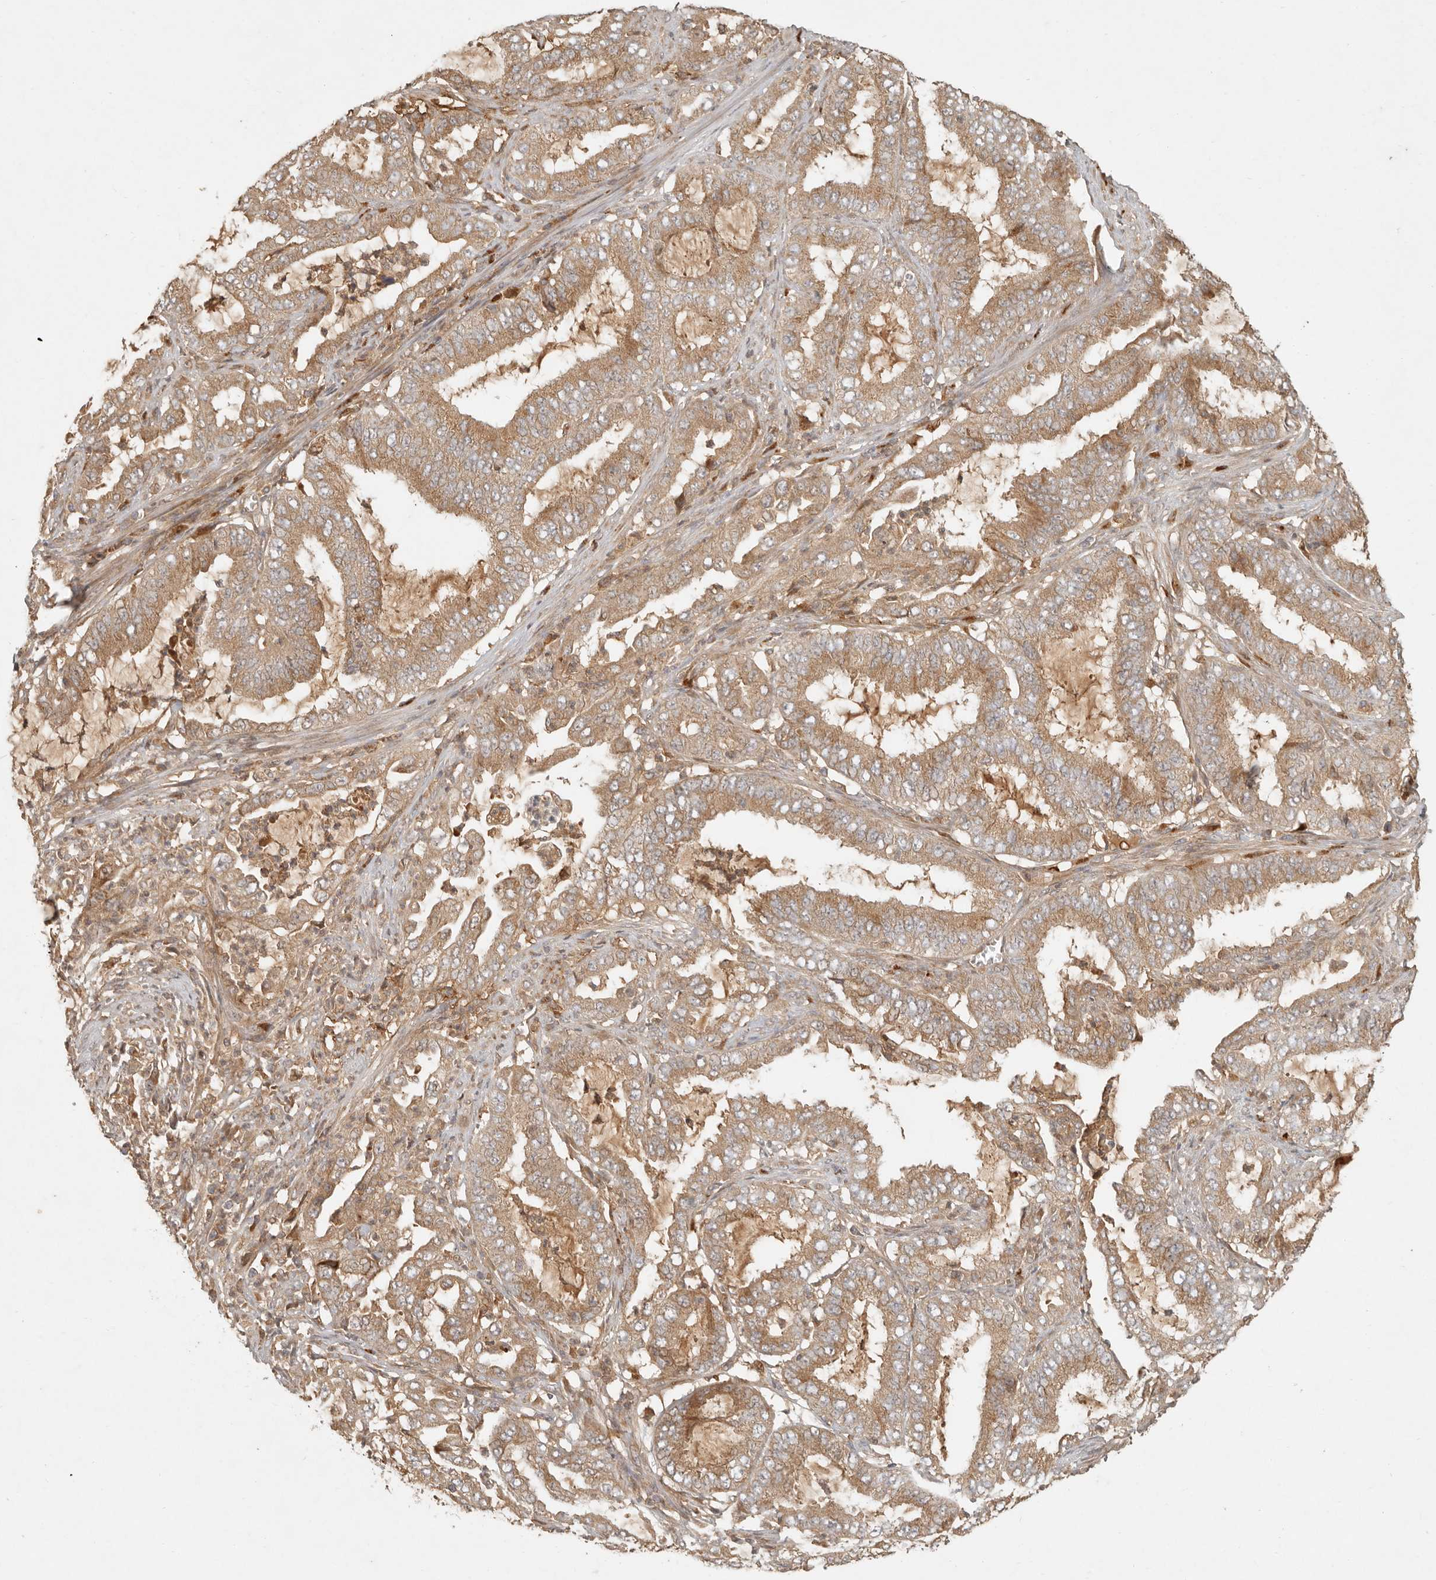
{"staining": {"intensity": "moderate", "quantity": ">75%", "location": "cytoplasmic/membranous"}, "tissue": "endometrial cancer", "cell_type": "Tumor cells", "image_type": "cancer", "snomed": [{"axis": "morphology", "description": "Adenocarcinoma, NOS"}, {"axis": "topography", "description": "Endometrium"}], "caption": "Moderate cytoplasmic/membranous protein staining is seen in about >75% of tumor cells in endometrial adenocarcinoma.", "gene": "ANKRD61", "patient": {"sex": "female", "age": 51}}